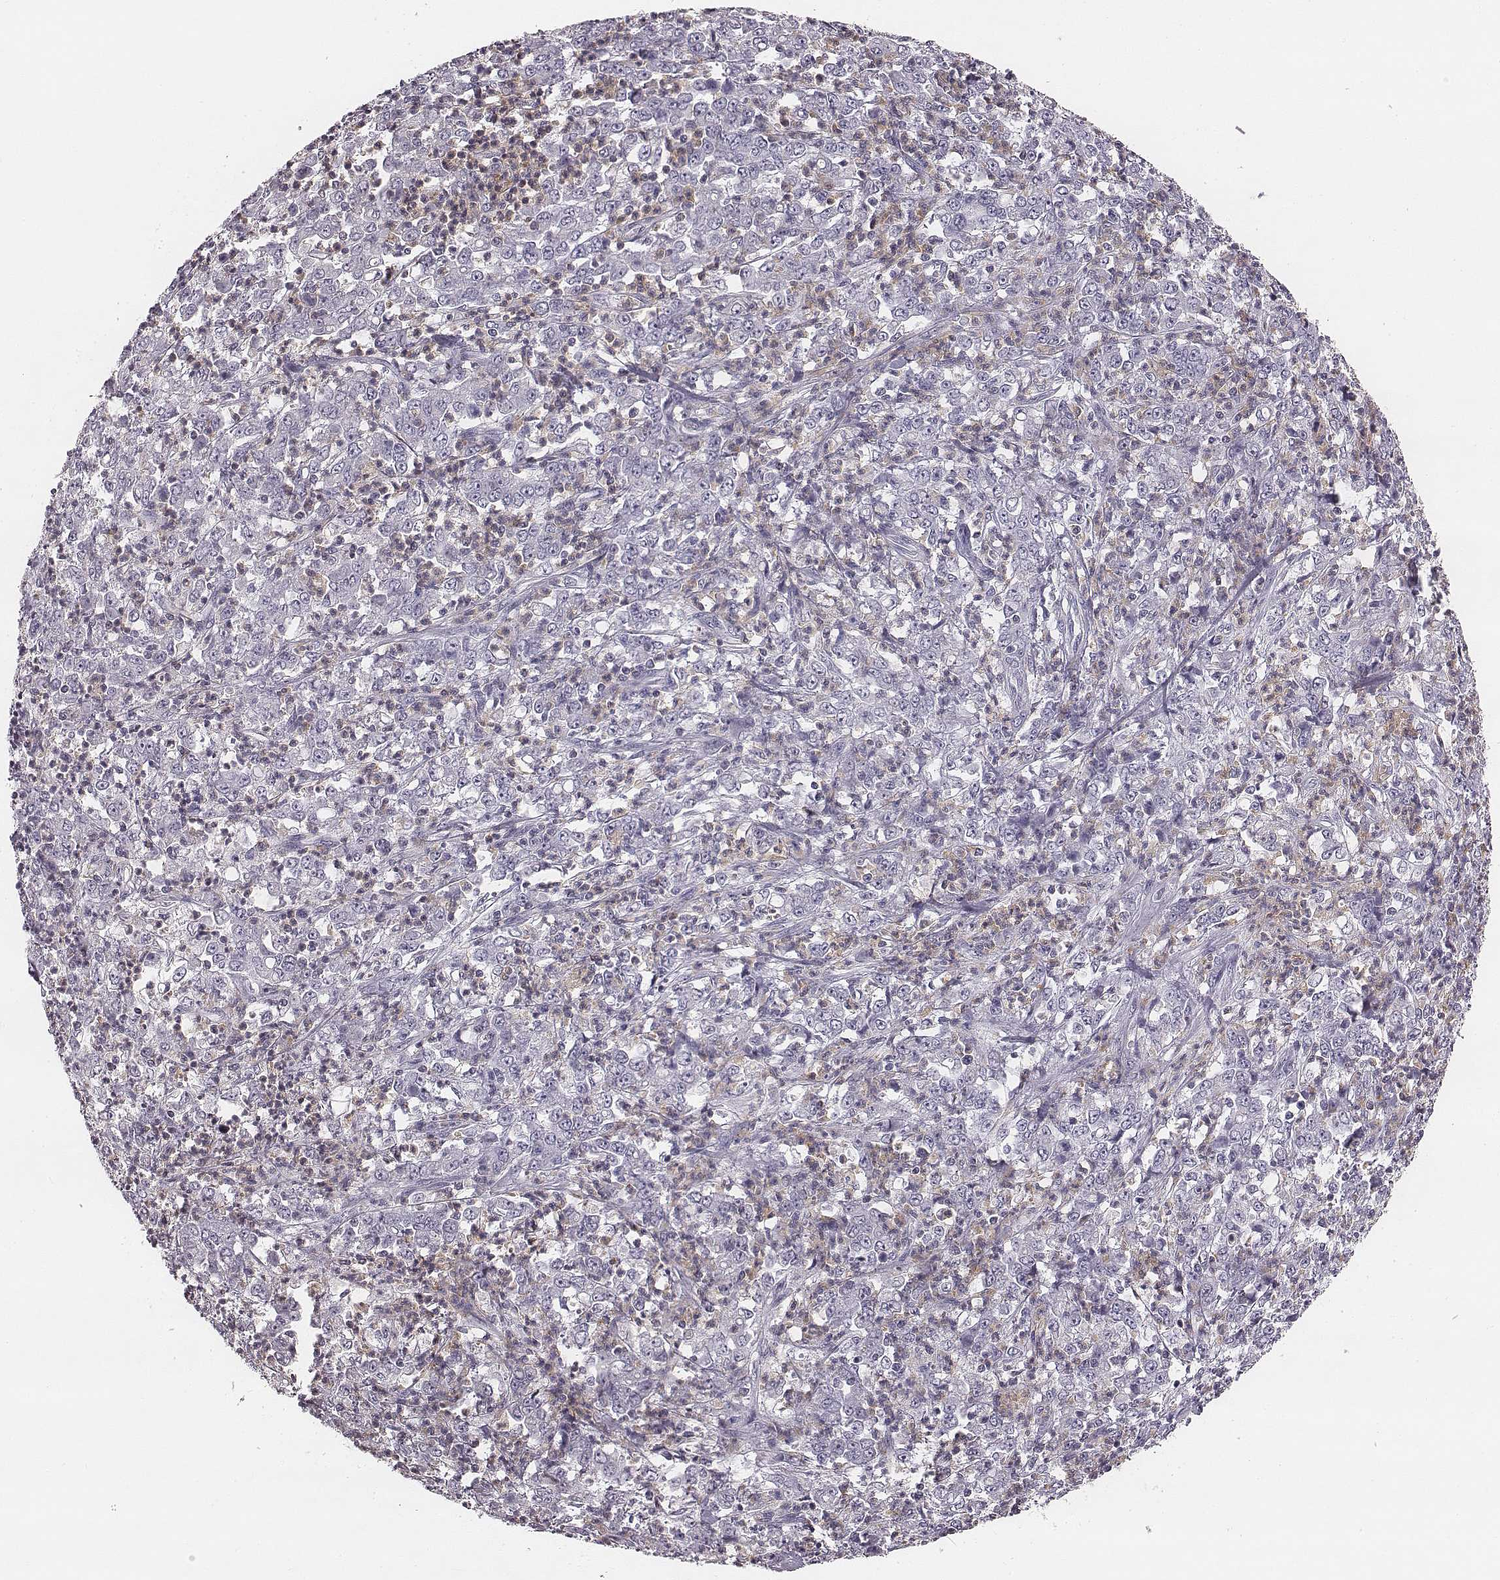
{"staining": {"intensity": "negative", "quantity": "none", "location": "none"}, "tissue": "stomach cancer", "cell_type": "Tumor cells", "image_type": "cancer", "snomed": [{"axis": "morphology", "description": "Adenocarcinoma, NOS"}, {"axis": "topography", "description": "Stomach, lower"}], "caption": "The photomicrograph reveals no staining of tumor cells in stomach adenocarcinoma. Nuclei are stained in blue.", "gene": "ZNF365", "patient": {"sex": "female", "age": 71}}